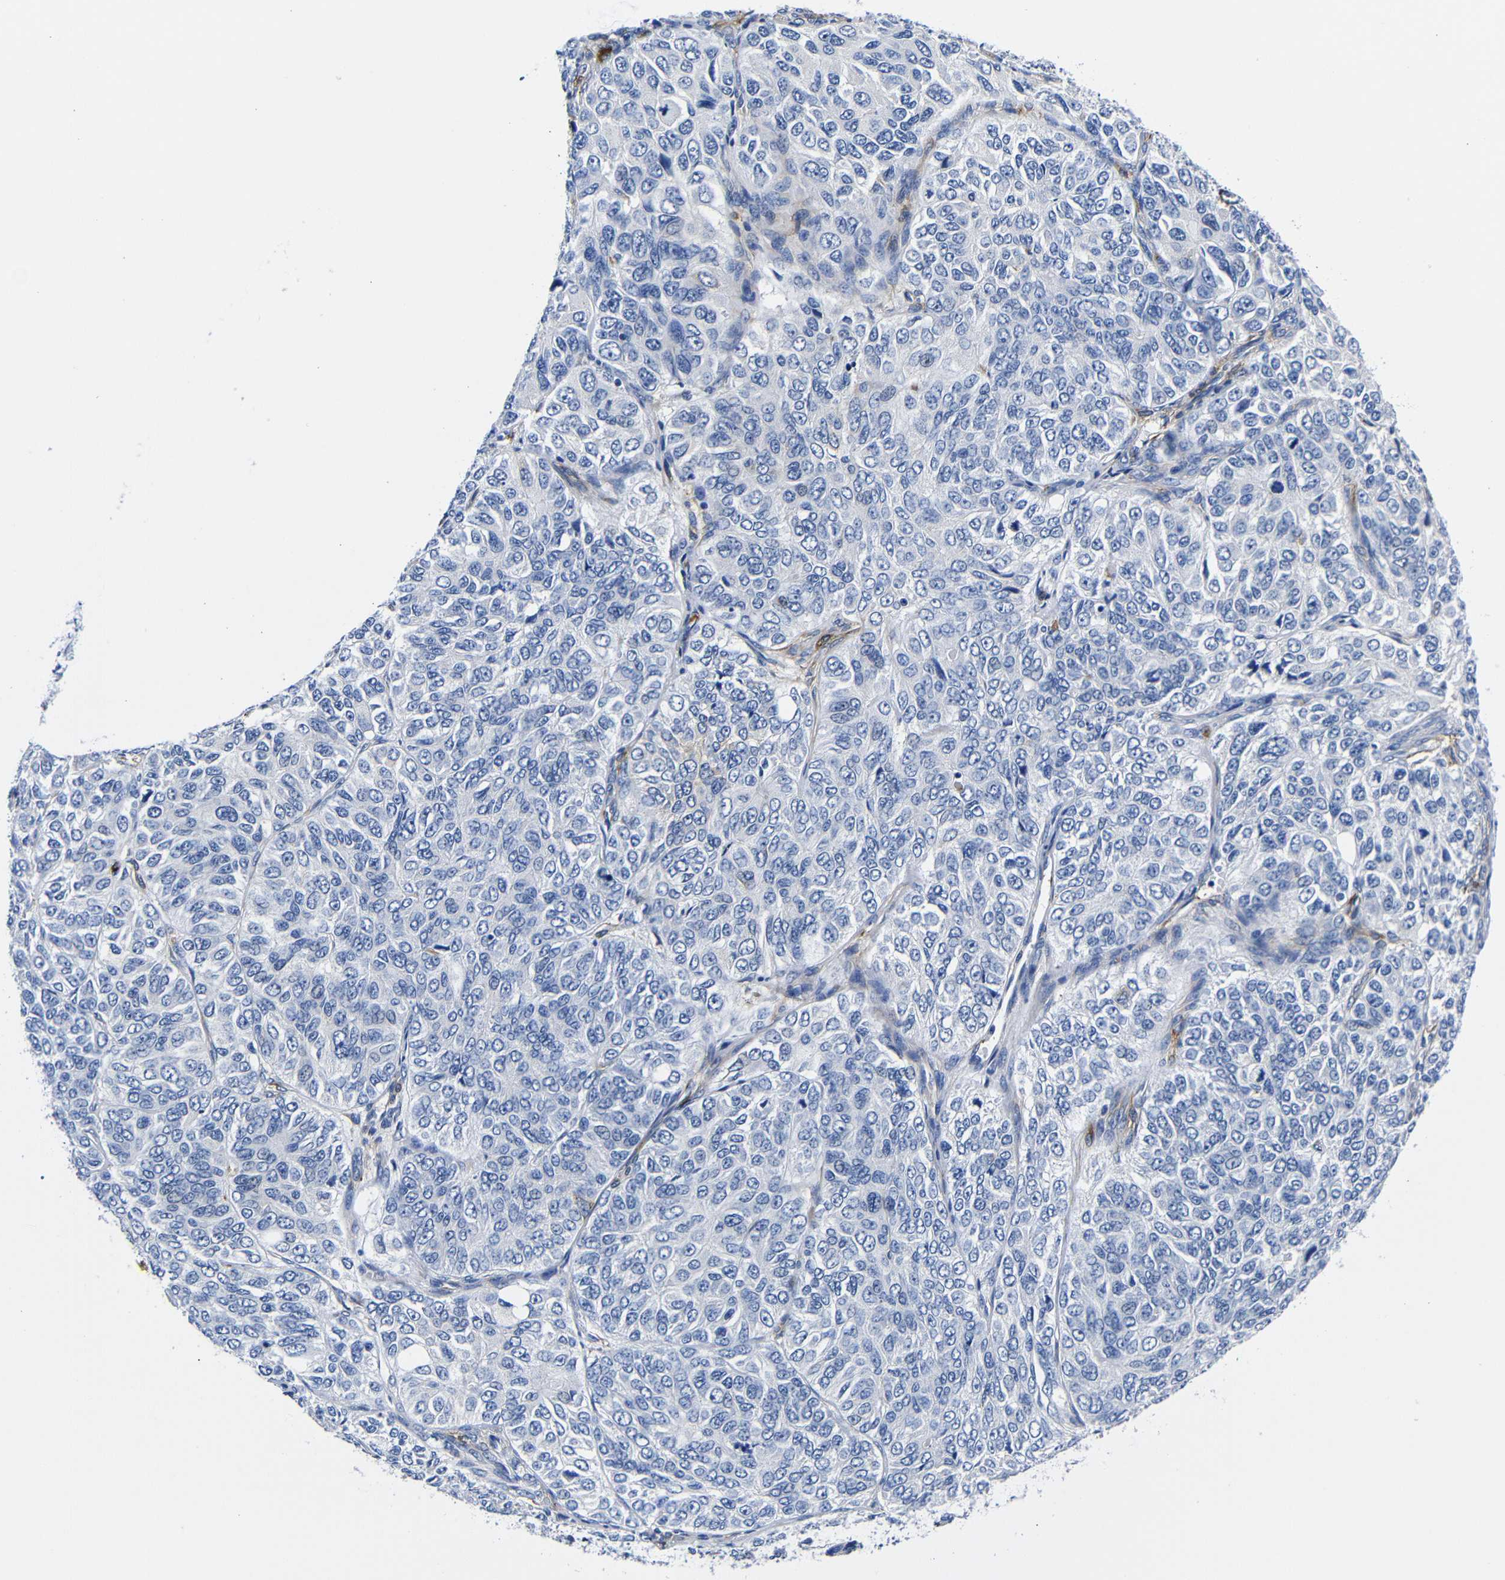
{"staining": {"intensity": "negative", "quantity": "none", "location": "none"}, "tissue": "ovarian cancer", "cell_type": "Tumor cells", "image_type": "cancer", "snomed": [{"axis": "morphology", "description": "Carcinoma, endometroid"}, {"axis": "topography", "description": "Ovary"}], "caption": "DAB (3,3'-diaminobenzidine) immunohistochemical staining of ovarian cancer reveals no significant positivity in tumor cells. Brightfield microscopy of immunohistochemistry stained with DAB (3,3'-diaminobenzidine) (brown) and hematoxylin (blue), captured at high magnification.", "gene": "LRIG1", "patient": {"sex": "female", "age": 51}}